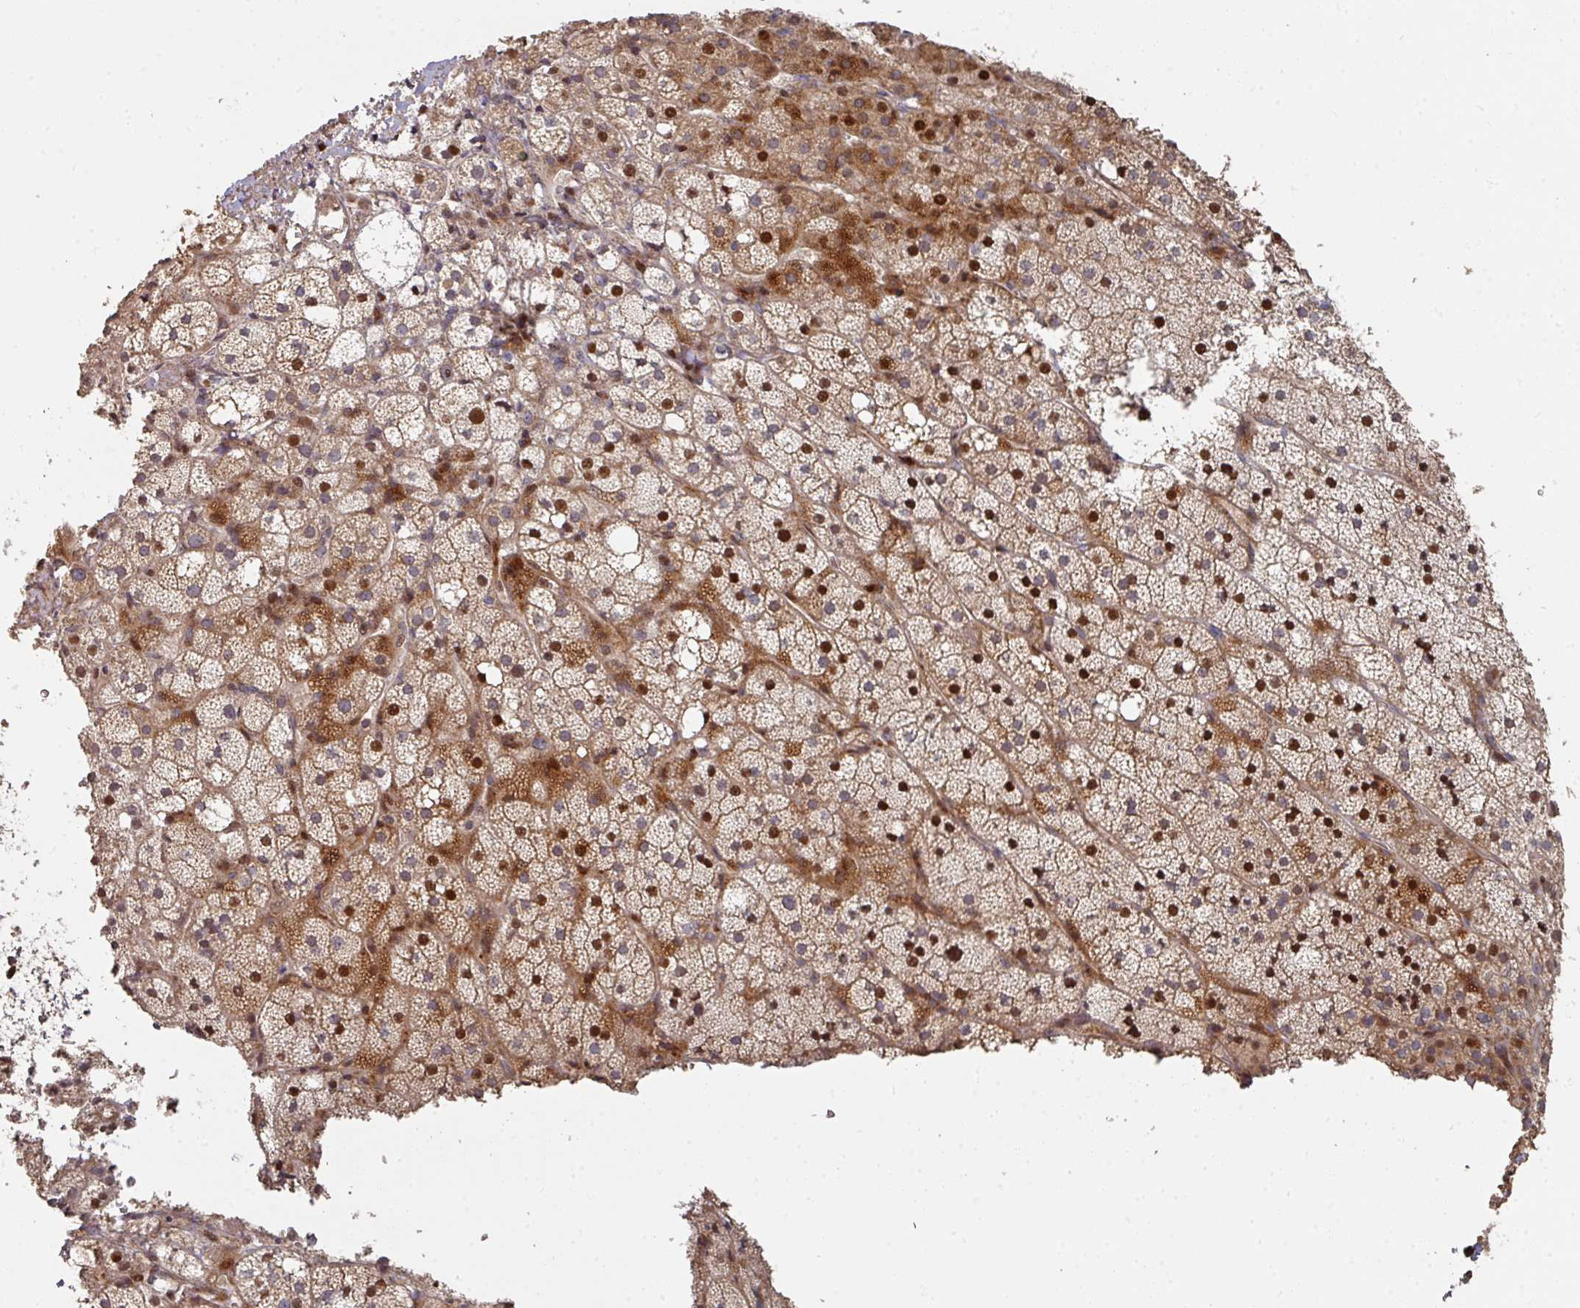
{"staining": {"intensity": "moderate", "quantity": ">75%", "location": "cytoplasmic/membranous,nuclear"}, "tissue": "adrenal gland", "cell_type": "Glandular cells", "image_type": "normal", "snomed": [{"axis": "morphology", "description": "Normal tissue, NOS"}, {"axis": "topography", "description": "Adrenal gland"}], "caption": "Immunohistochemistry image of benign adrenal gland: human adrenal gland stained using immunohistochemistry (IHC) displays medium levels of moderate protein expression localized specifically in the cytoplasmic/membranous,nuclear of glandular cells, appearing as a cytoplasmic/membranous,nuclear brown color.", "gene": "CA7", "patient": {"sex": "male", "age": 53}}